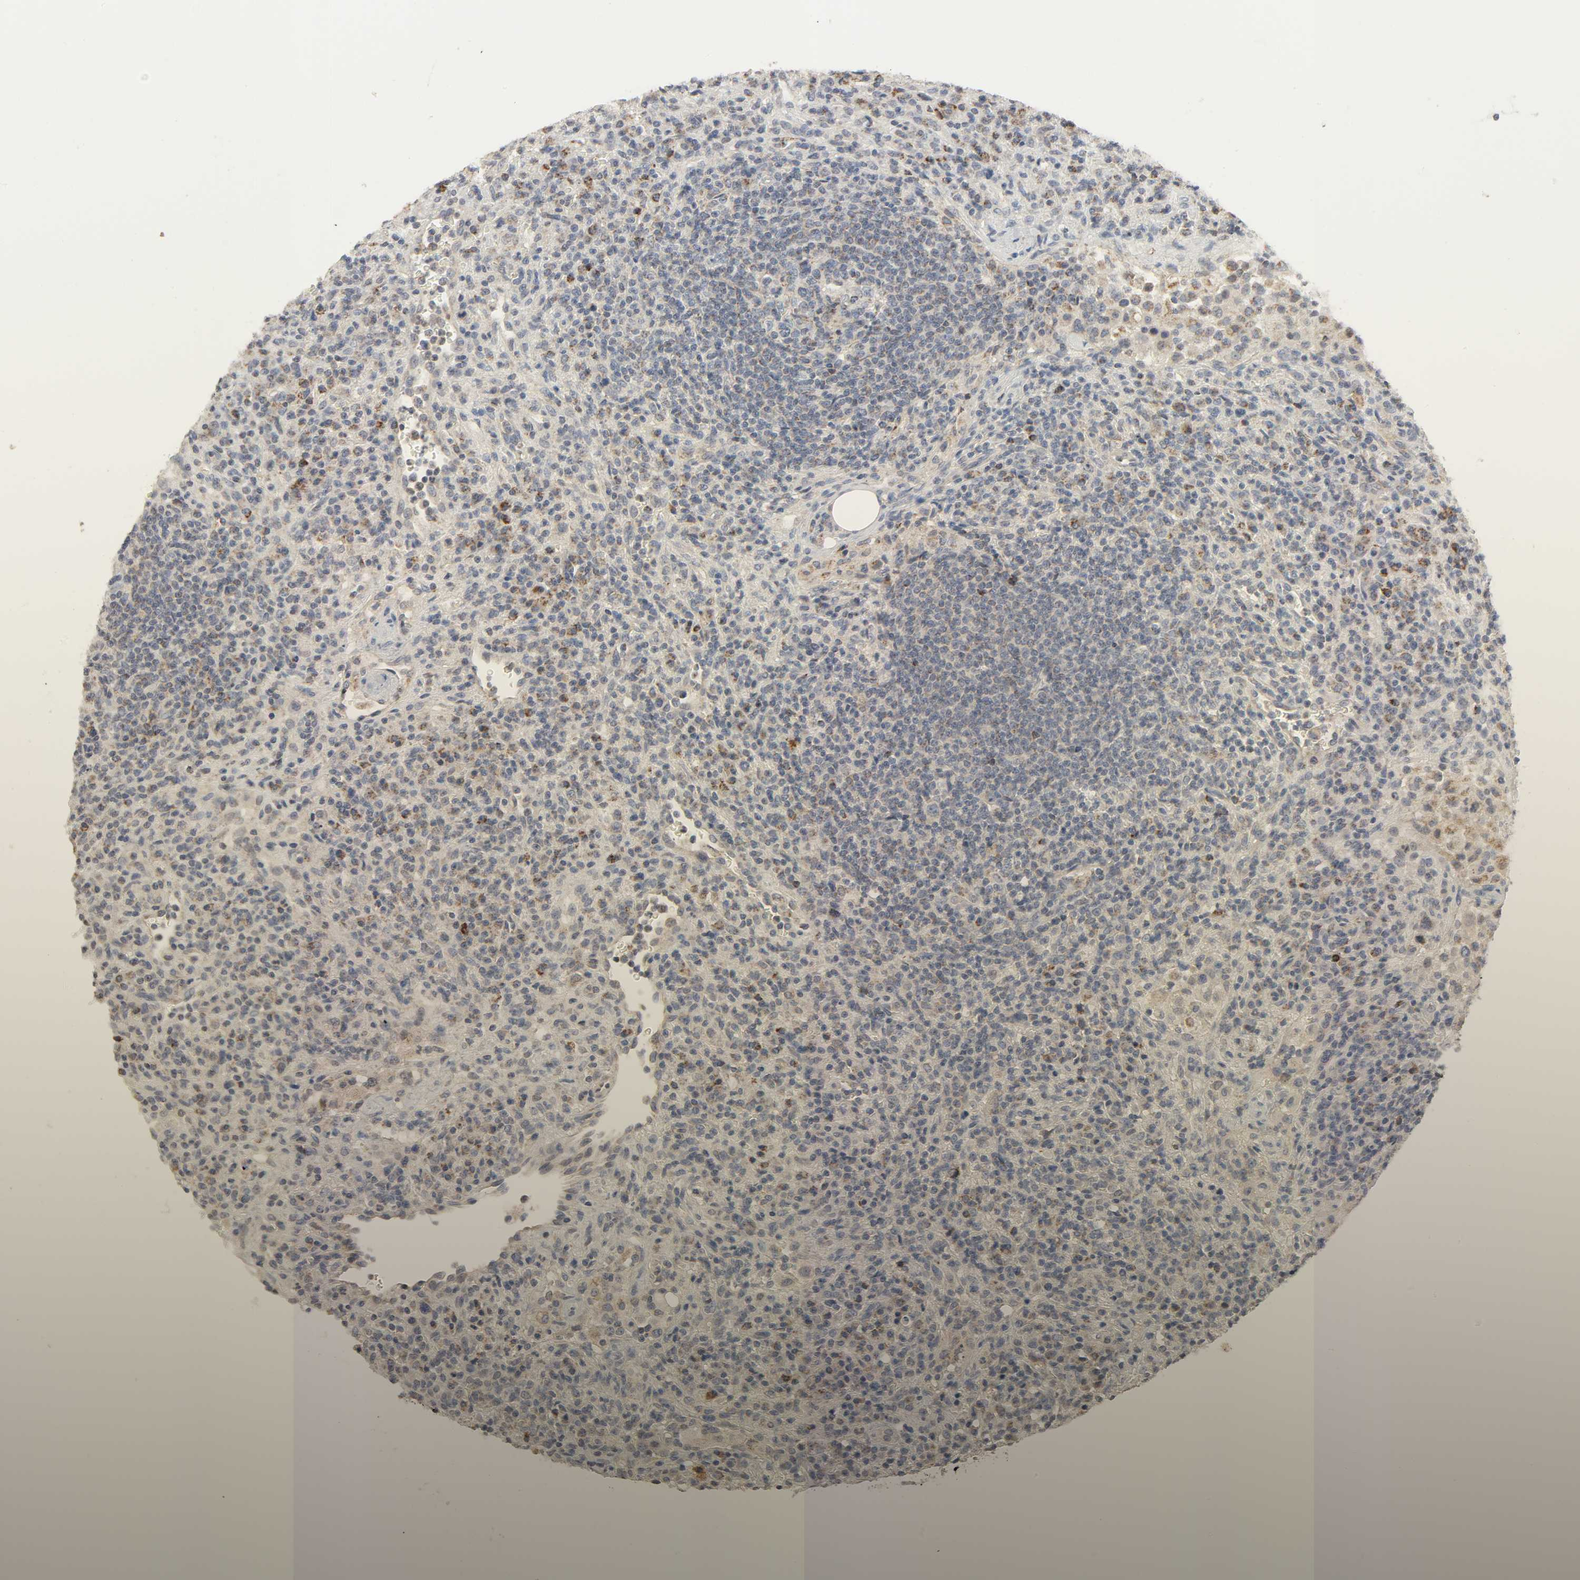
{"staining": {"intensity": "weak", "quantity": "25%-75%", "location": "cytoplasmic/membranous"}, "tissue": "lymphoma", "cell_type": "Tumor cells", "image_type": "cancer", "snomed": [{"axis": "morphology", "description": "Hodgkin's disease, NOS"}, {"axis": "topography", "description": "Lymph node"}], "caption": "Immunohistochemistry (IHC) (DAB) staining of human lymphoma exhibits weak cytoplasmic/membranous protein staining in about 25%-75% of tumor cells.", "gene": "CLEC4E", "patient": {"sex": "male", "age": 65}}